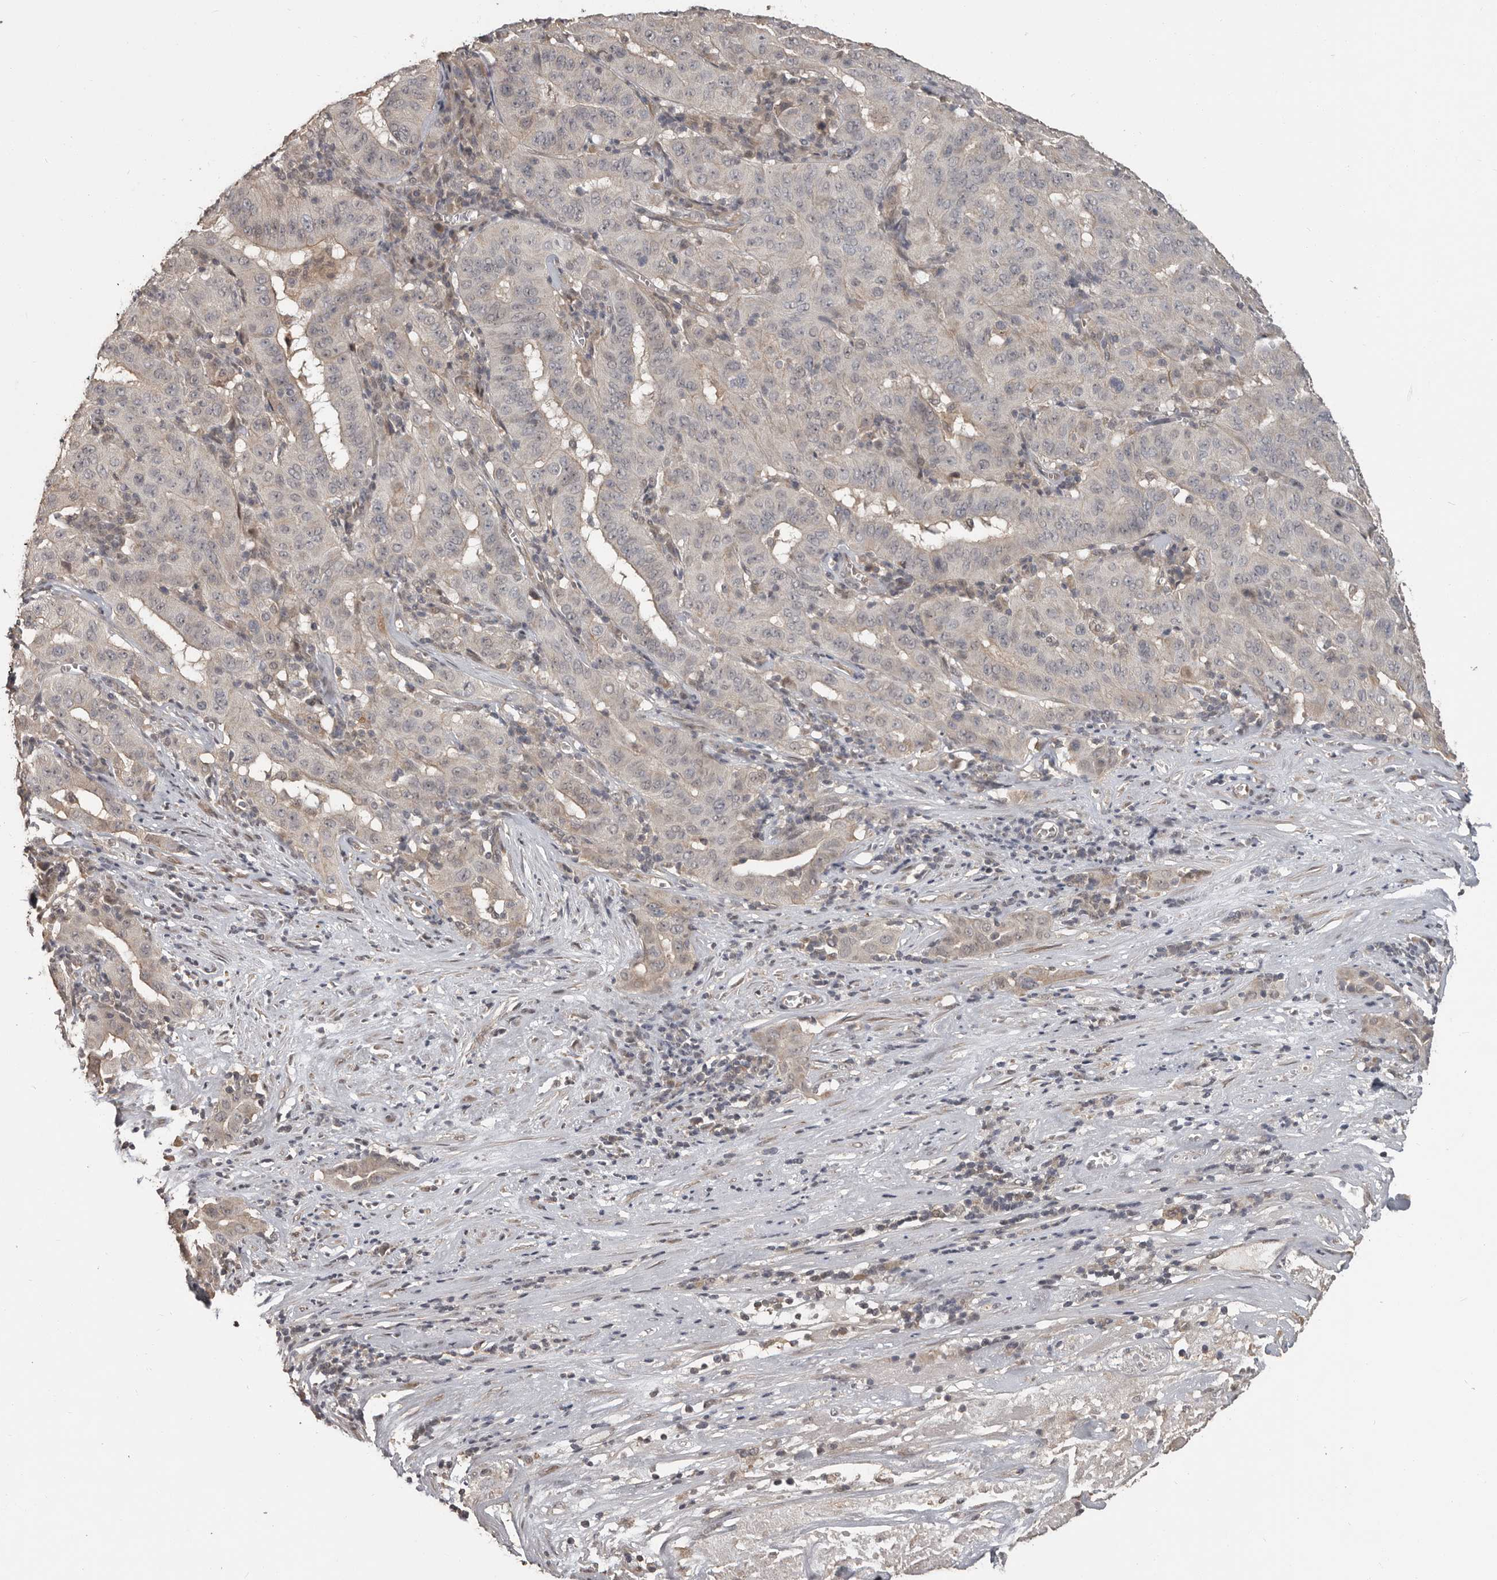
{"staining": {"intensity": "weak", "quantity": "<25%", "location": "cytoplasmic/membranous"}, "tissue": "pancreatic cancer", "cell_type": "Tumor cells", "image_type": "cancer", "snomed": [{"axis": "morphology", "description": "Adenocarcinoma, NOS"}, {"axis": "topography", "description": "Pancreas"}], "caption": "Tumor cells are negative for brown protein staining in pancreatic adenocarcinoma. Nuclei are stained in blue.", "gene": "ZFP14", "patient": {"sex": "male", "age": 63}}